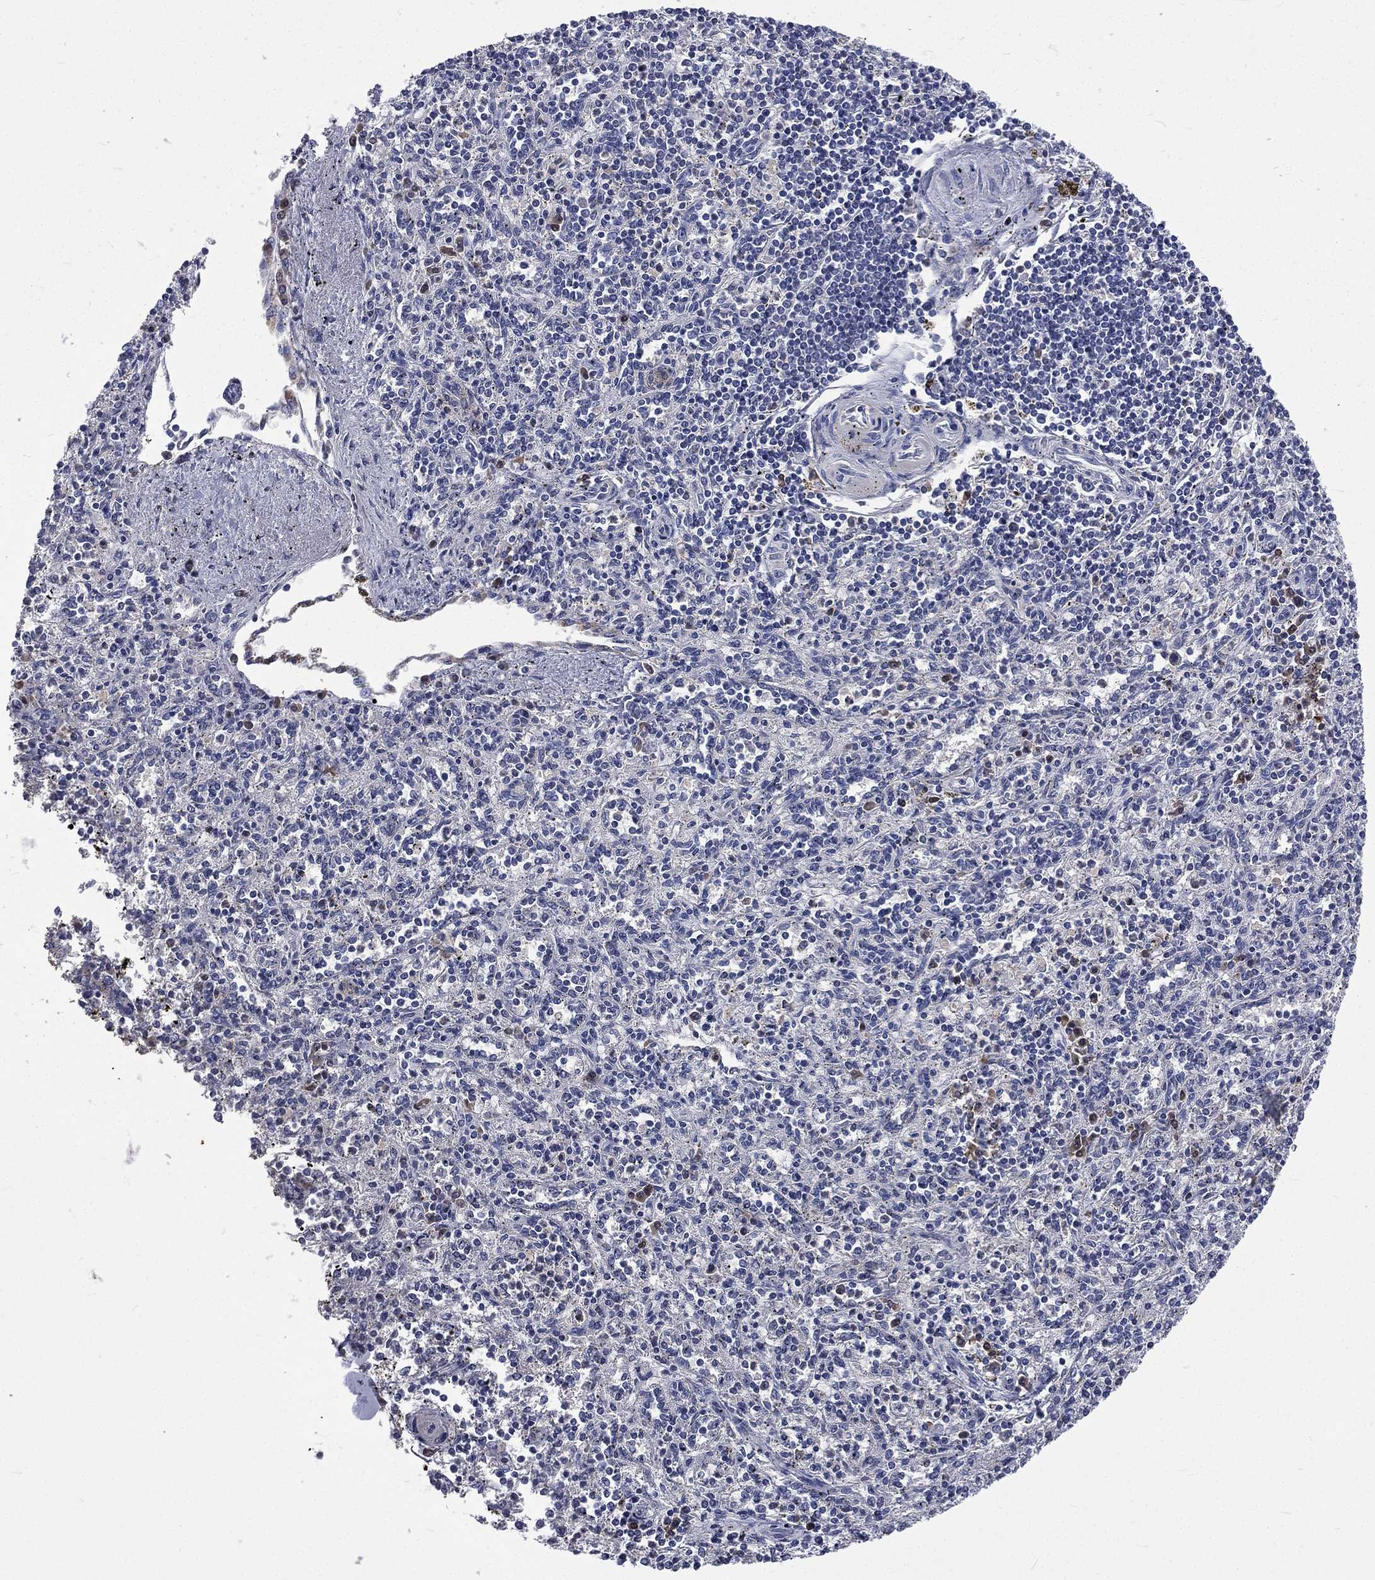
{"staining": {"intensity": "strong", "quantity": "<25%", "location": "nuclear"}, "tissue": "spleen", "cell_type": "Cells in red pulp", "image_type": "normal", "snomed": [{"axis": "morphology", "description": "Normal tissue, NOS"}, {"axis": "topography", "description": "Spleen"}], "caption": "Protein staining demonstrates strong nuclear staining in approximately <25% of cells in red pulp in unremarkable spleen. The staining was performed using DAB (3,3'-diaminobenzidine) to visualize the protein expression in brown, while the nuclei were stained in blue with hematoxylin (Magnification: 20x).", "gene": "CA12", "patient": {"sex": "male", "age": 69}}